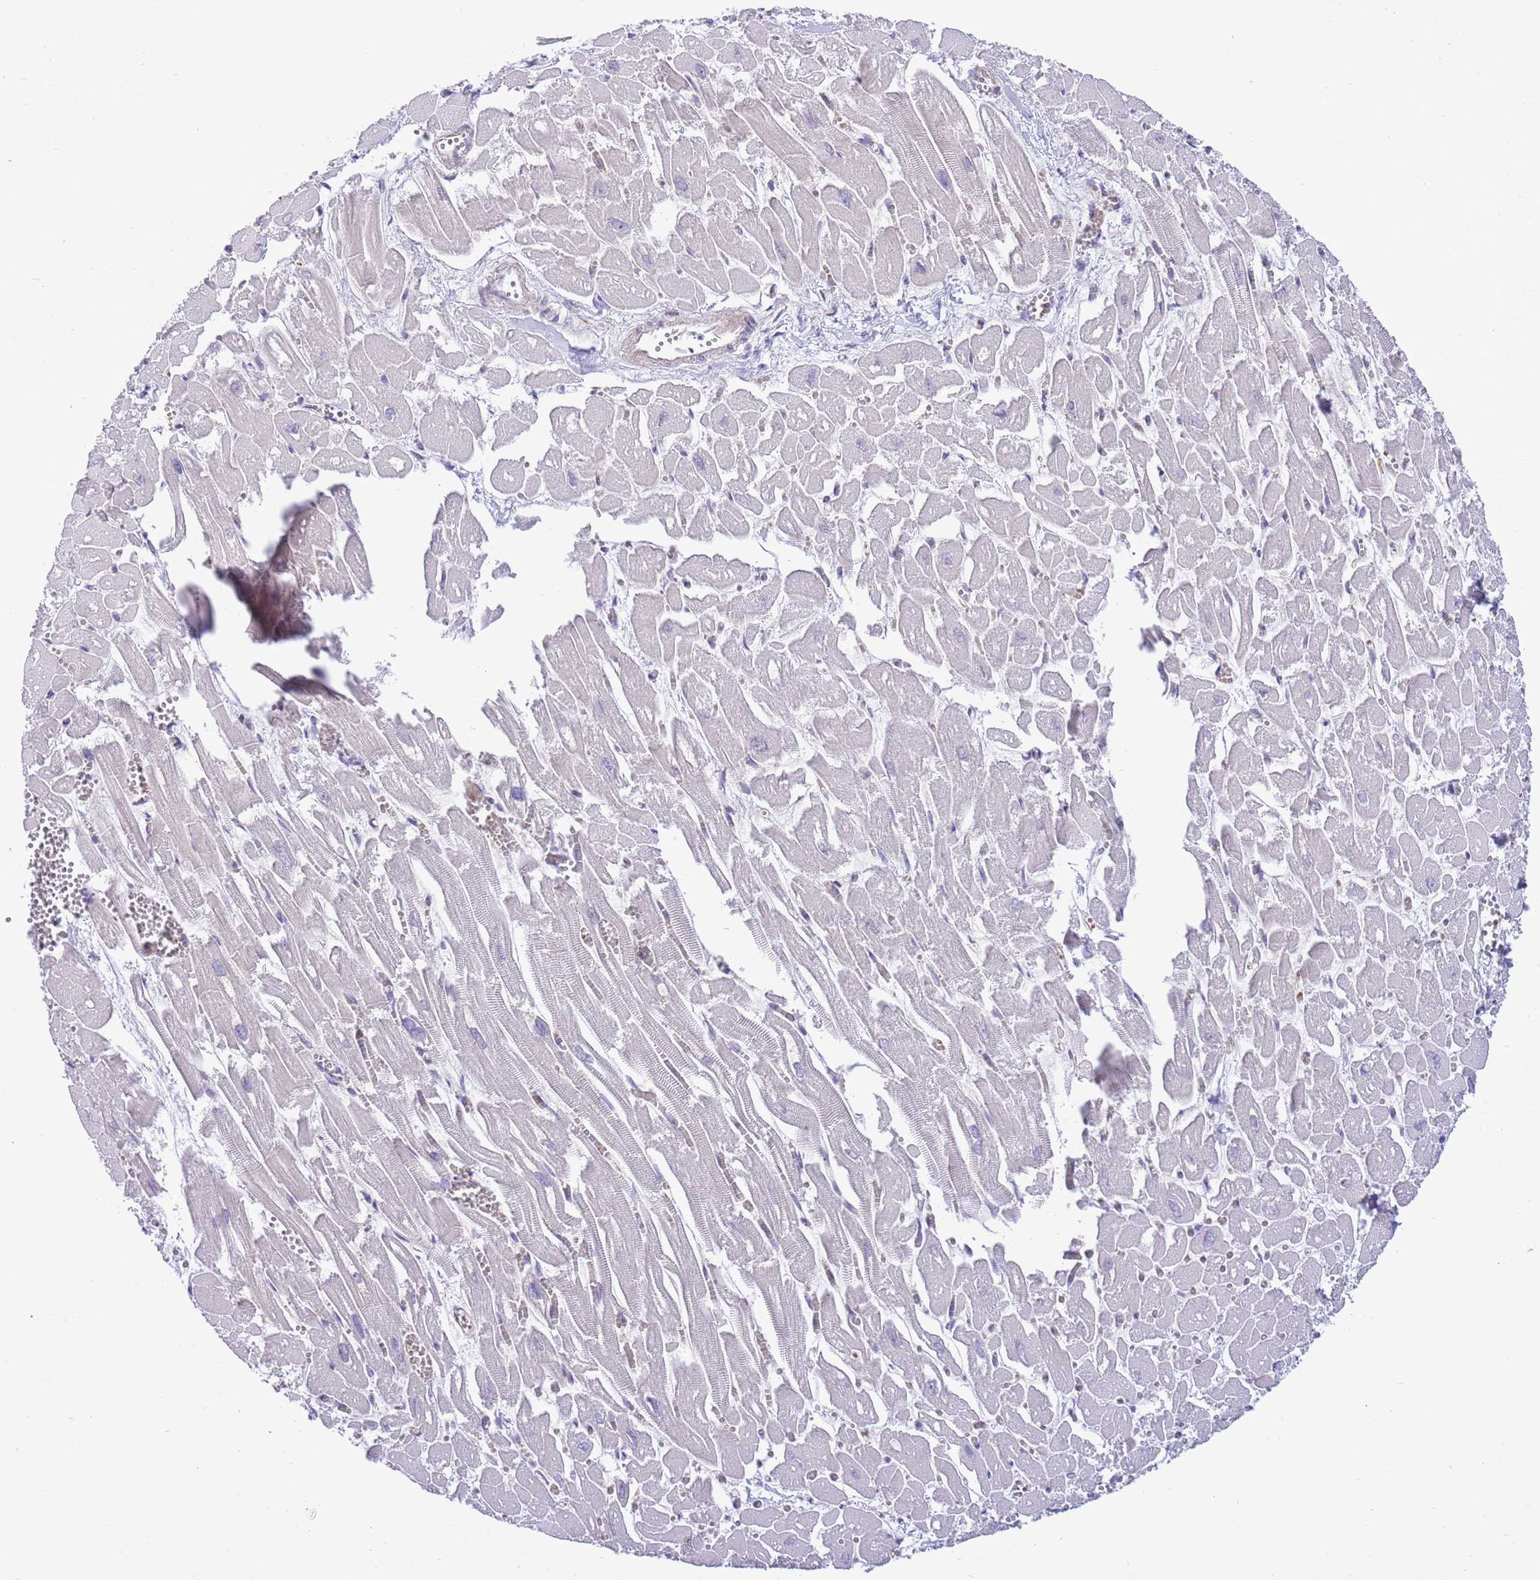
{"staining": {"intensity": "weak", "quantity": "<25%", "location": "cytoplasmic/membranous"}, "tissue": "heart muscle", "cell_type": "Cardiomyocytes", "image_type": "normal", "snomed": [{"axis": "morphology", "description": "Normal tissue, NOS"}, {"axis": "topography", "description": "Heart"}], "caption": "Immunohistochemistry image of unremarkable heart muscle: human heart muscle stained with DAB shows no significant protein expression in cardiomyocytes.", "gene": "DAND5", "patient": {"sex": "male", "age": 54}}